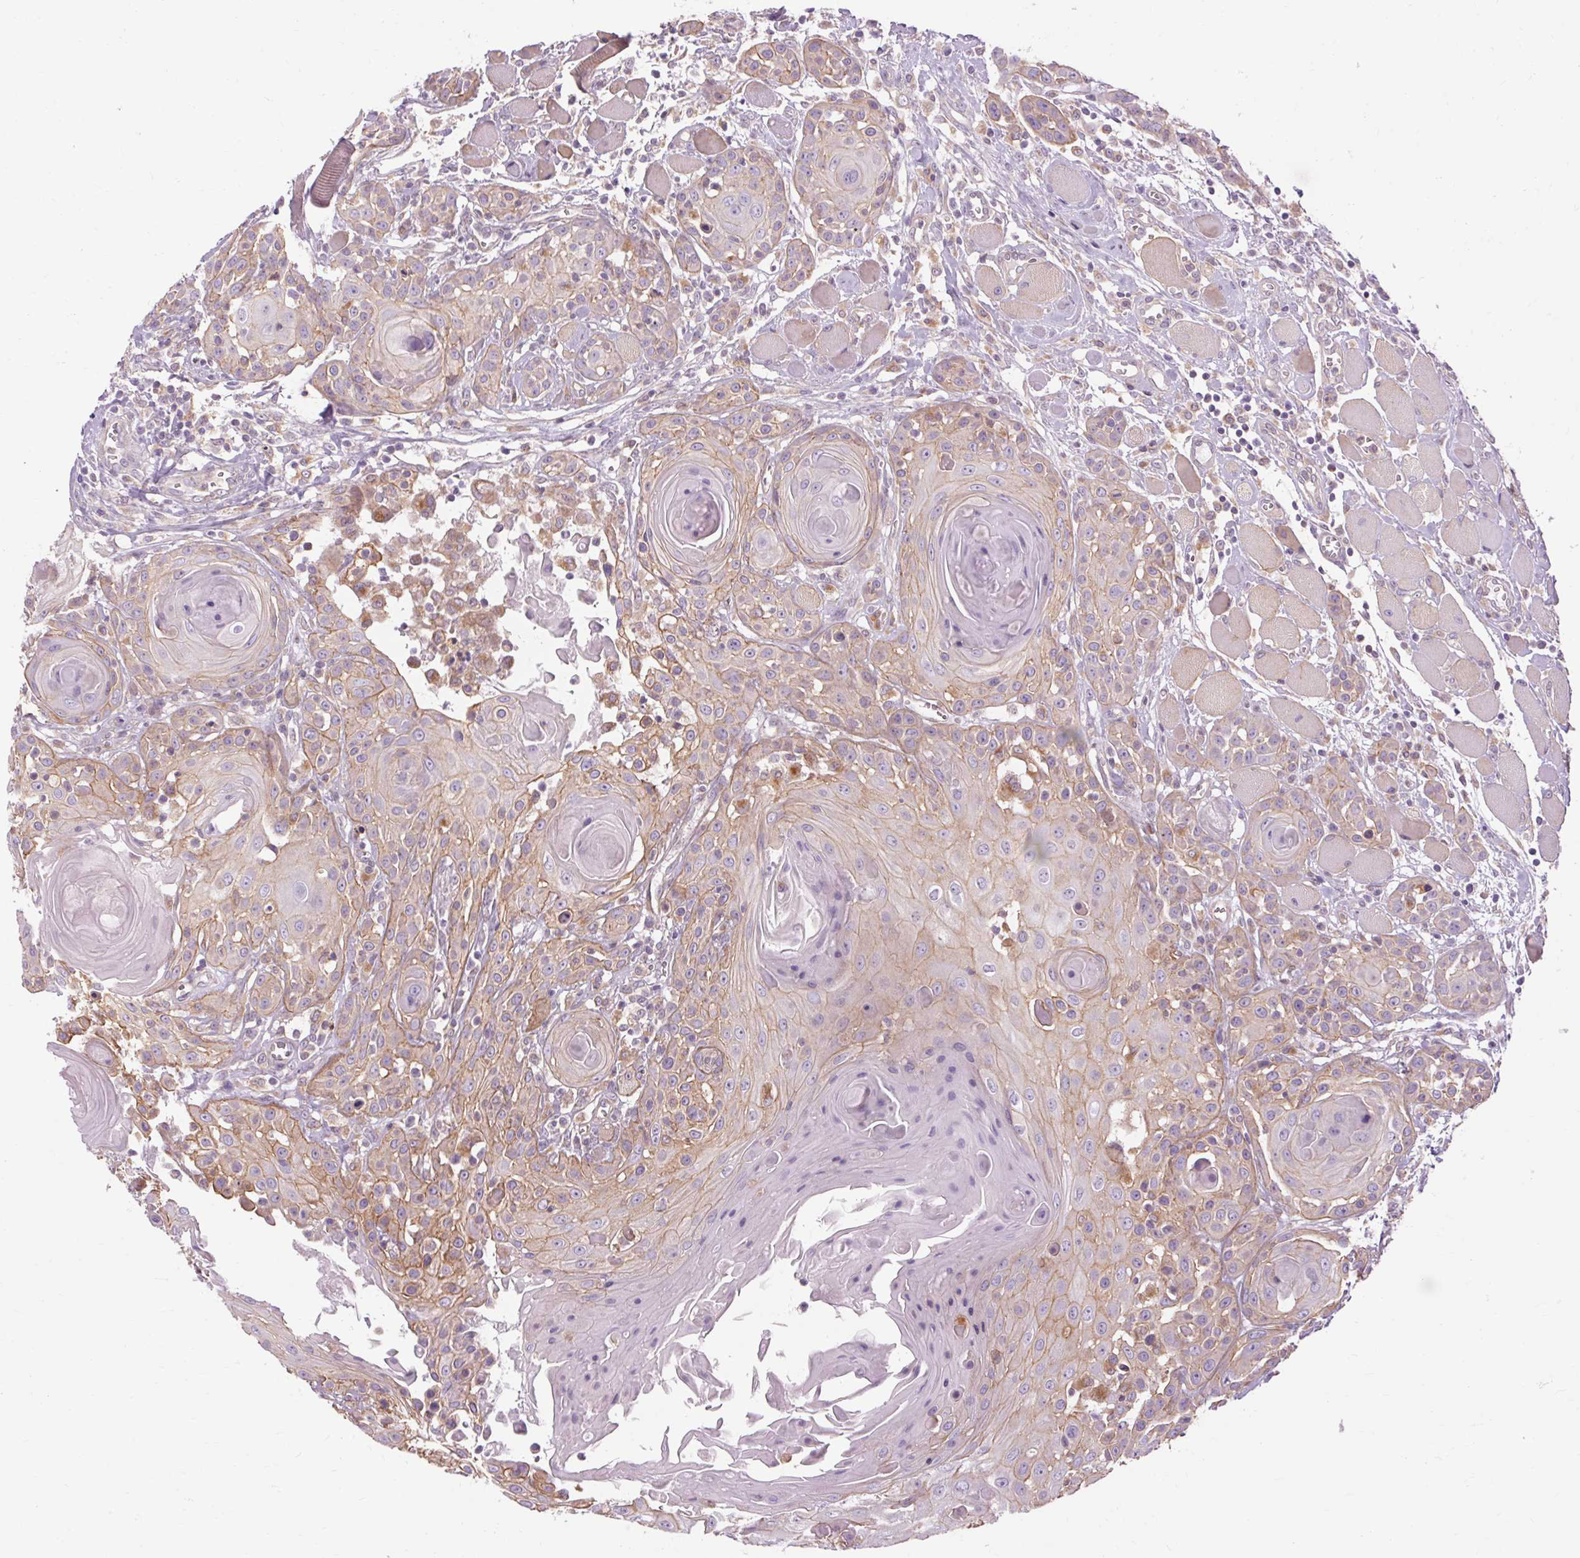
{"staining": {"intensity": "moderate", "quantity": "25%-75%", "location": "cytoplasmic/membranous"}, "tissue": "head and neck cancer", "cell_type": "Tumor cells", "image_type": "cancer", "snomed": [{"axis": "morphology", "description": "Squamous cell carcinoma, NOS"}, {"axis": "topography", "description": "Head-Neck"}], "caption": "Immunohistochemistry staining of head and neck squamous cell carcinoma, which displays medium levels of moderate cytoplasmic/membranous staining in about 25%-75% of tumor cells indicating moderate cytoplasmic/membranous protein expression. The staining was performed using DAB (brown) for protein detection and nuclei were counterstained in hematoxylin (blue).", "gene": "TM6SF1", "patient": {"sex": "female", "age": 80}}